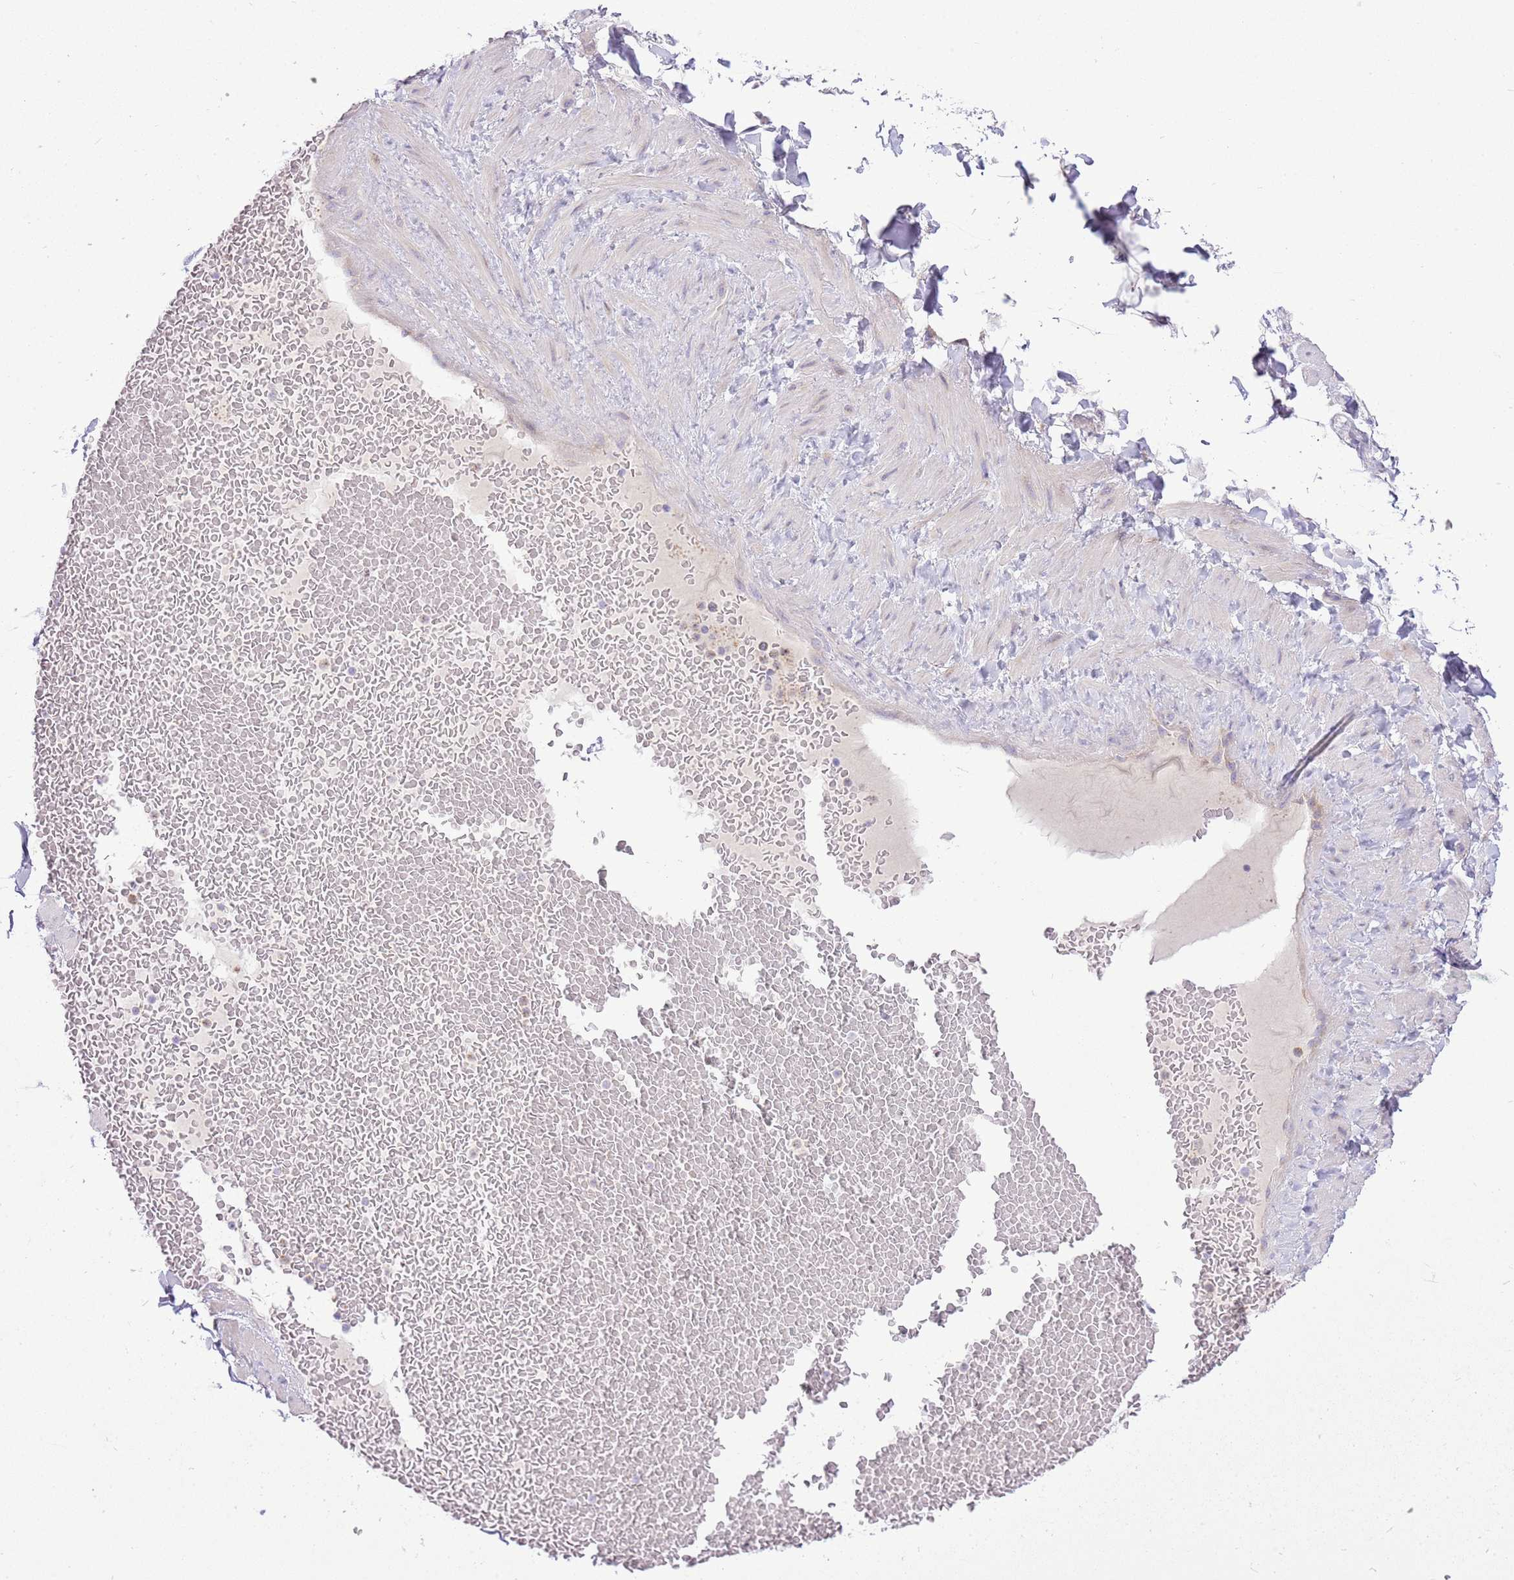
{"staining": {"intensity": "negative", "quantity": "none", "location": "none"}, "tissue": "adipose tissue", "cell_type": "Adipocytes", "image_type": "normal", "snomed": [{"axis": "morphology", "description": "Normal tissue, NOS"}, {"axis": "topography", "description": "Soft tissue"}, {"axis": "topography", "description": "Vascular tissue"}], "caption": "Protein analysis of unremarkable adipose tissue reveals no significant expression in adipocytes. Nuclei are stained in blue.", "gene": "OAZ2", "patient": {"sex": "male", "age": 54}}